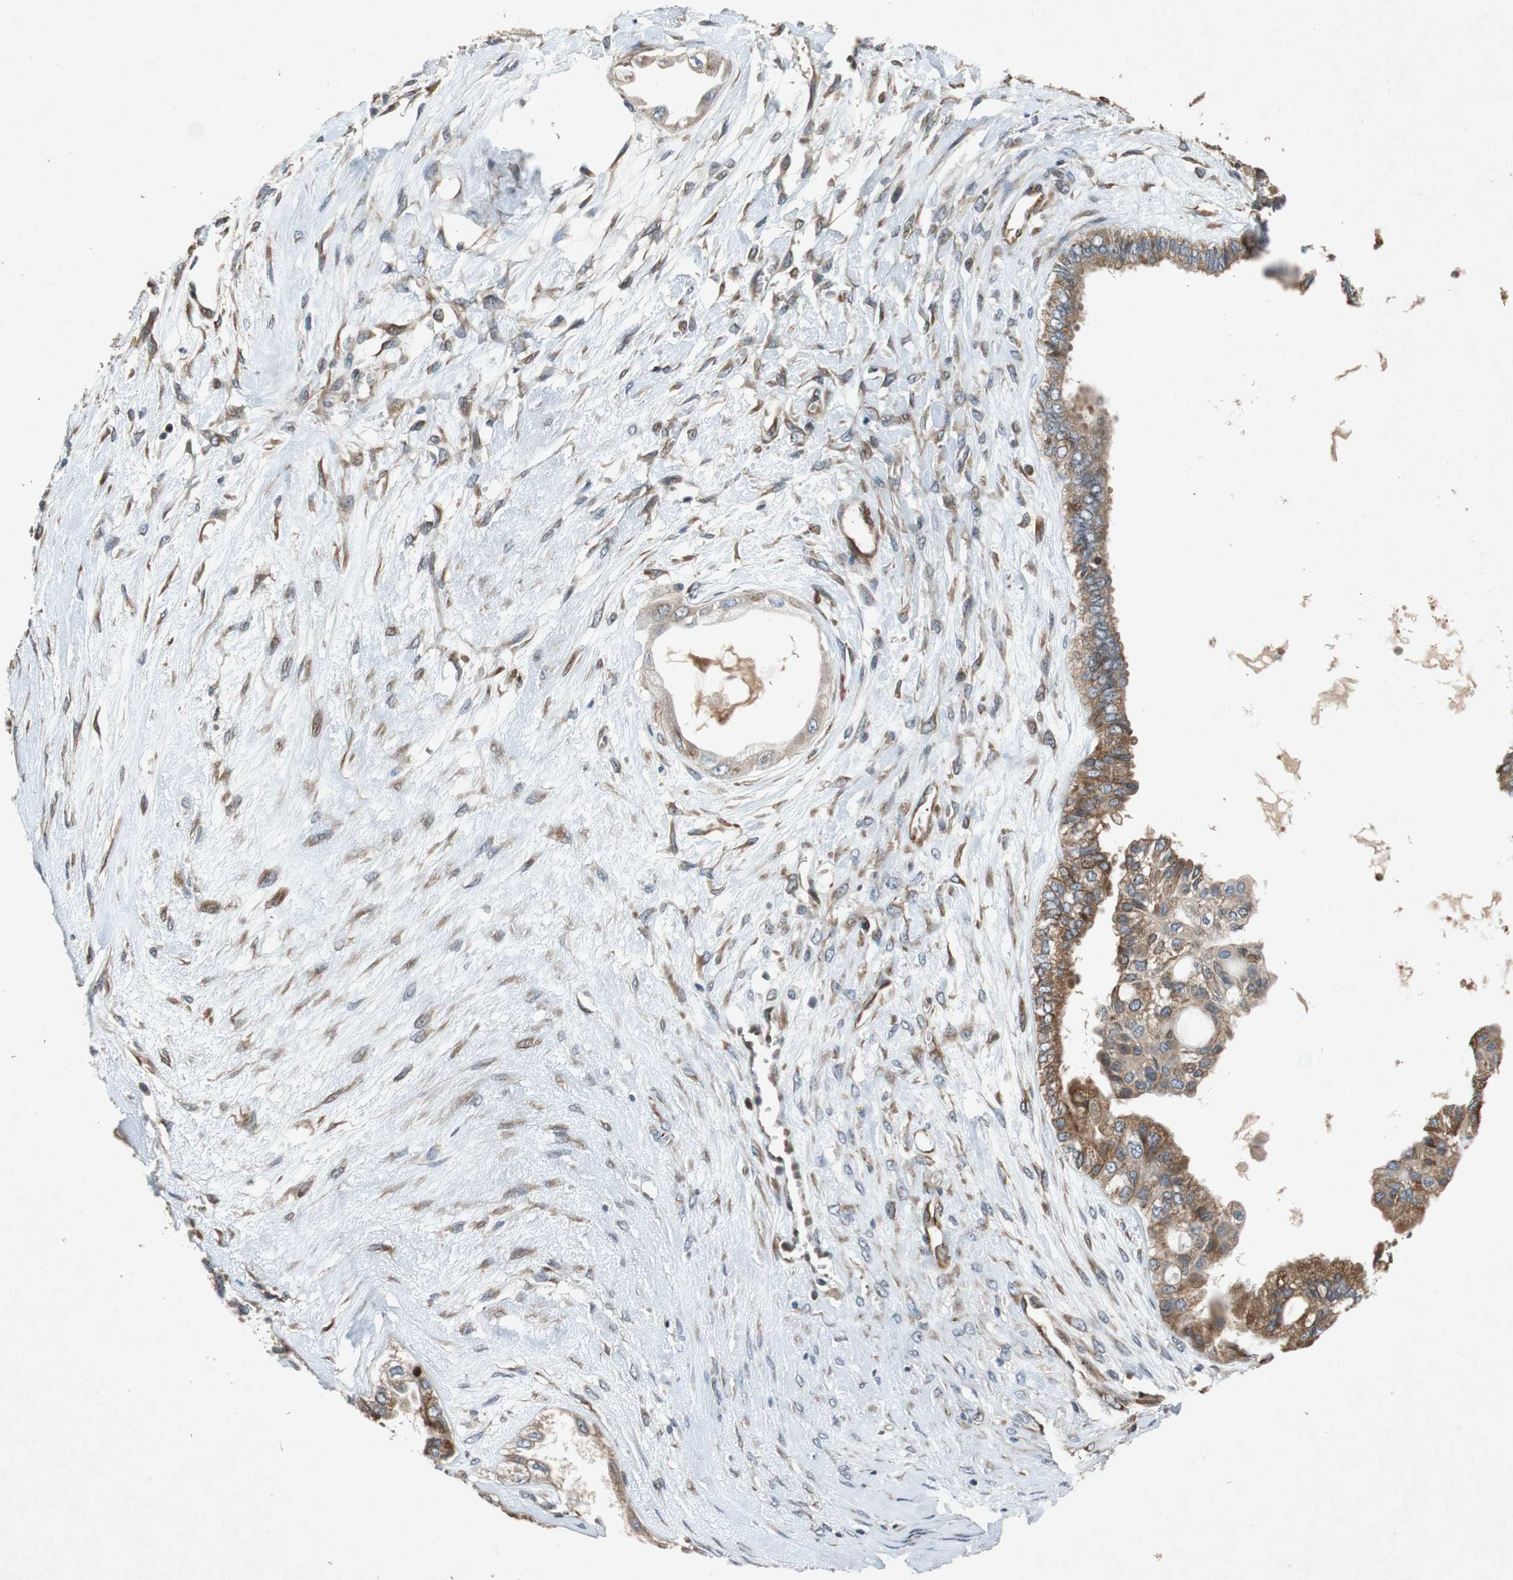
{"staining": {"intensity": "moderate", "quantity": ">75%", "location": "cytoplasmic/membranous"}, "tissue": "ovarian cancer", "cell_type": "Tumor cells", "image_type": "cancer", "snomed": [{"axis": "morphology", "description": "Carcinoma, NOS"}, {"axis": "morphology", "description": "Carcinoma, endometroid"}, {"axis": "topography", "description": "Ovary"}], "caption": "Brown immunohistochemical staining in ovarian cancer shows moderate cytoplasmic/membranous positivity in approximately >75% of tumor cells.", "gene": "TUBA4A", "patient": {"sex": "female", "age": 50}}